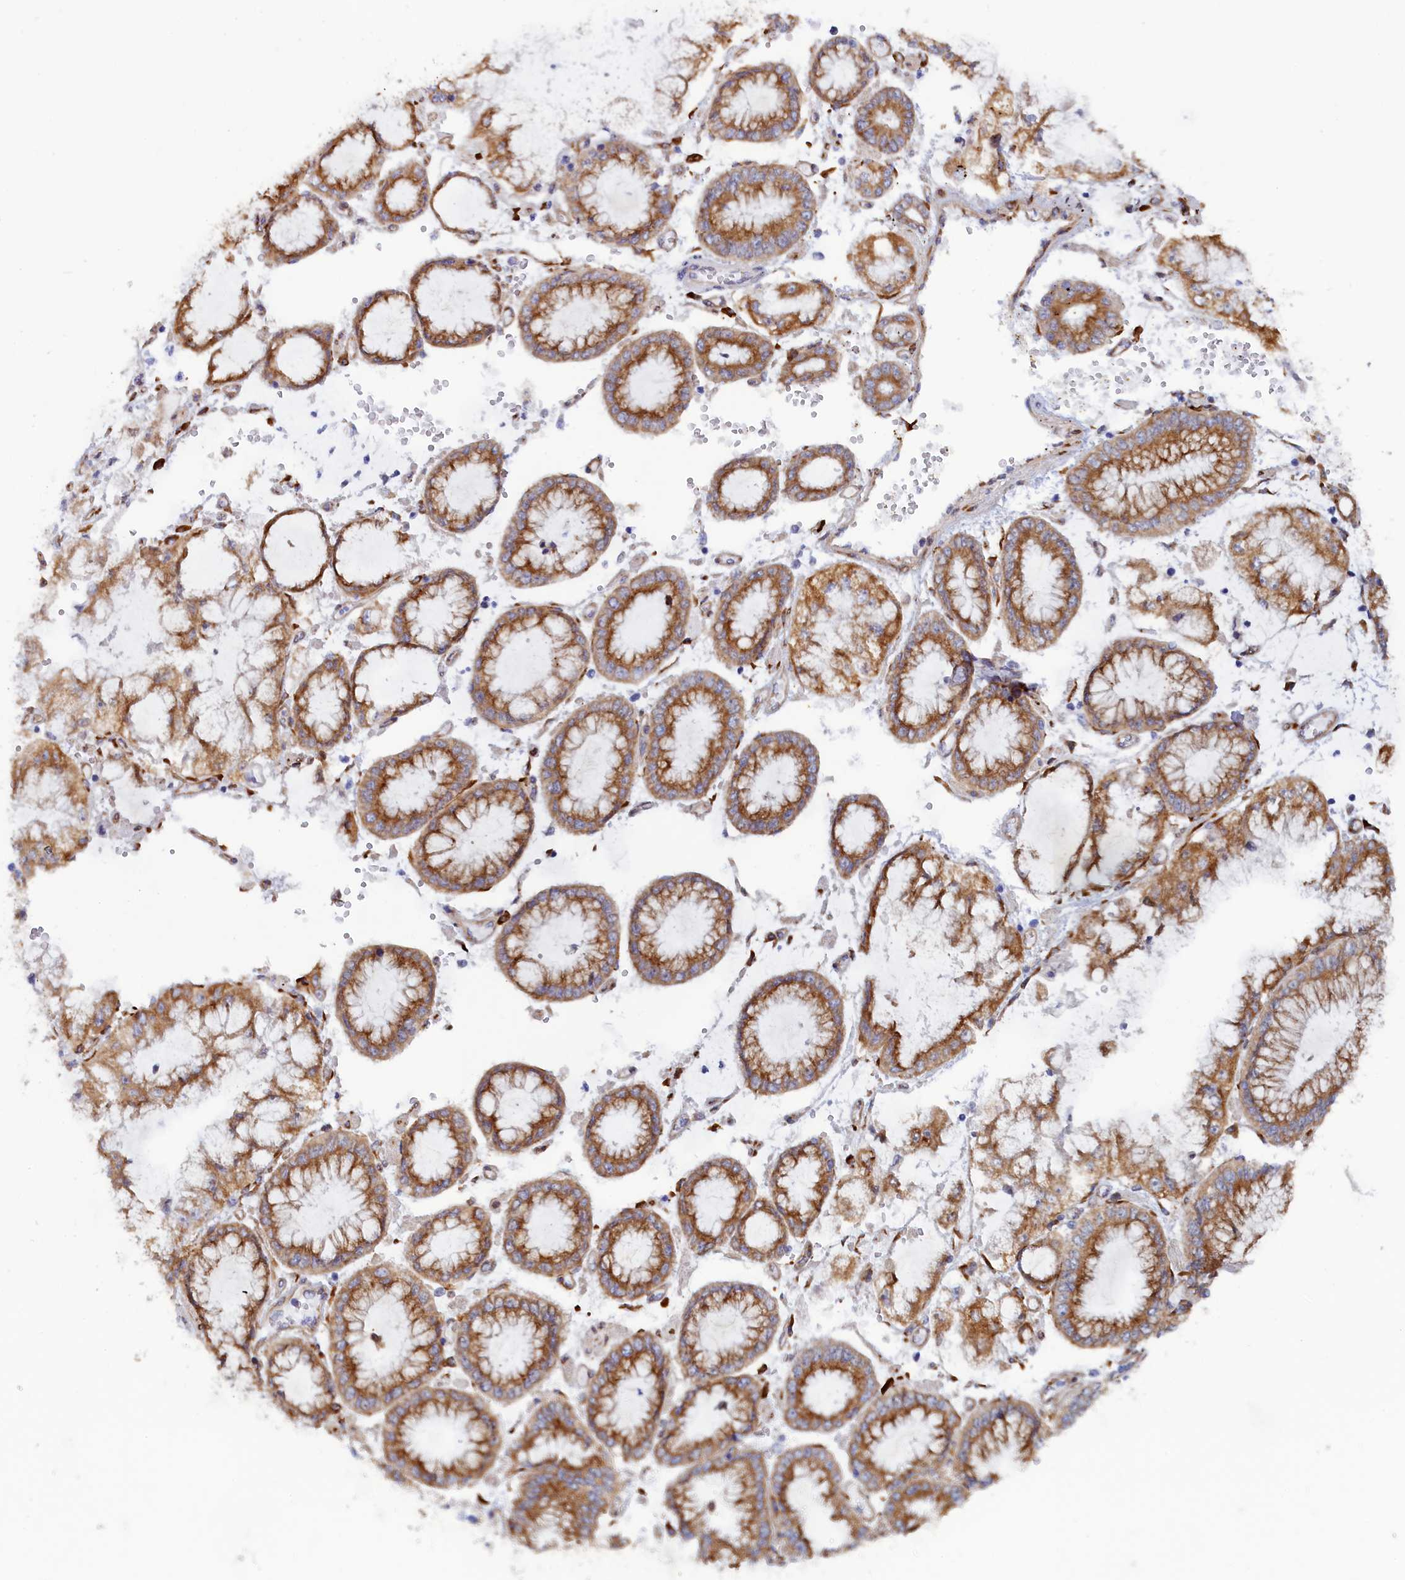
{"staining": {"intensity": "moderate", "quantity": ">75%", "location": "cytoplasmic/membranous"}, "tissue": "stomach cancer", "cell_type": "Tumor cells", "image_type": "cancer", "snomed": [{"axis": "morphology", "description": "Adenocarcinoma, NOS"}, {"axis": "topography", "description": "Stomach"}], "caption": "Immunohistochemistry (IHC) (DAB) staining of human stomach adenocarcinoma demonstrates moderate cytoplasmic/membranous protein positivity in about >75% of tumor cells.", "gene": "CCDC68", "patient": {"sex": "male", "age": 76}}